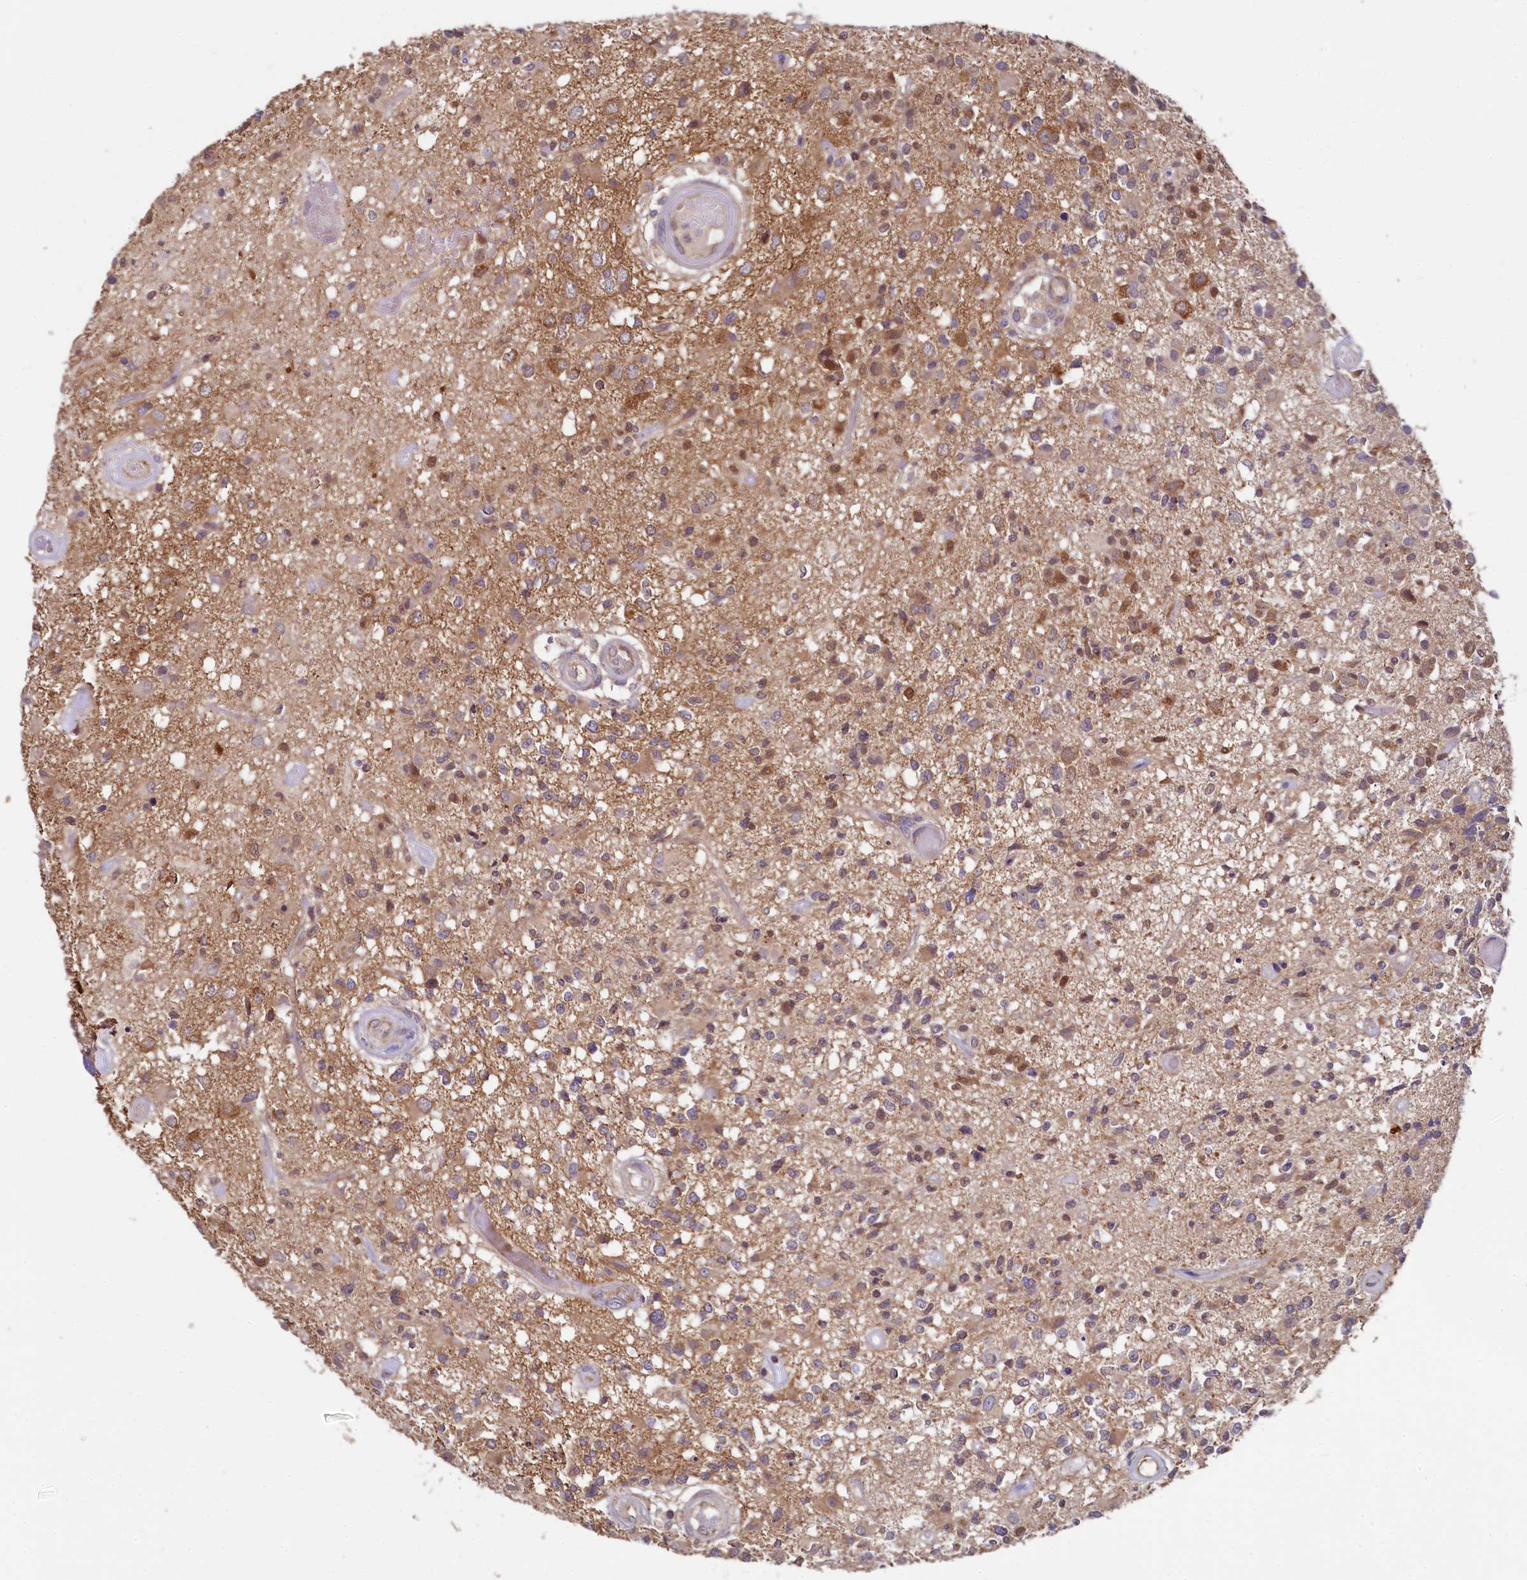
{"staining": {"intensity": "moderate", "quantity": "25%-75%", "location": "cytoplasmic/membranous"}, "tissue": "glioma", "cell_type": "Tumor cells", "image_type": "cancer", "snomed": [{"axis": "morphology", "description": "Glioma, malignant, High grade"}, {"axis": "morphology", "description": "Glioblastoma, NOS"}, {"axis": "topography", "description": "Brain"}], "caption": "Immunohistochemical staining of human high-grade glioma (malignant) exhibits medium levels of moderate cytoplasmic/membranous staining in about 25%-75% of tumor cells.", "gene": "MRPL57", "patient": {"sex": "male", "age": 60}}